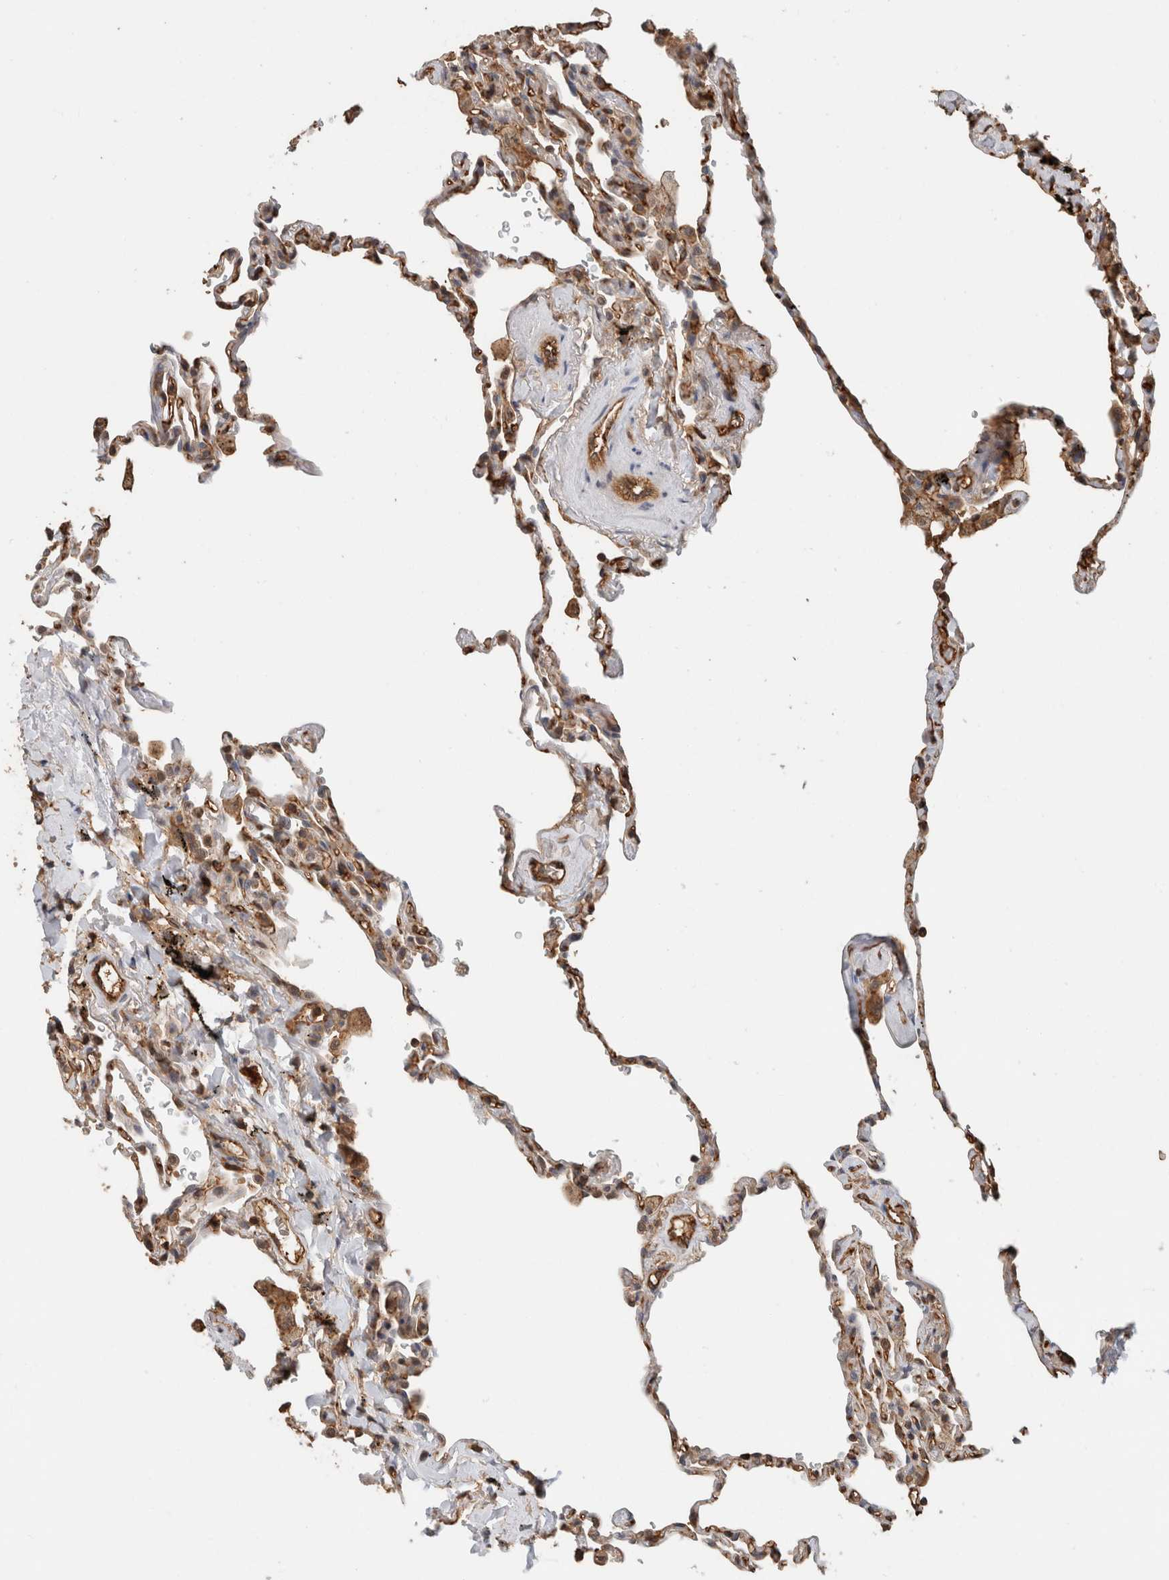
{"staining": {"intensity": "weak", "quantity": ">75%", "location": "cytoplasmic/membranous"}, "tissue": "lung", "cell_type": "Alveolar cells", "image_type": "normal", "snomed": [{"axis": "morphology", "description": "Normal tissue, NOS"}, {"axis": "topography", "description": "Lung"}], "caption": "A high-resolution histopathology image shows immunohistochemistry (IHC) staining of unremarkable lung, which displays weak cytoplasmic/membranous positivity in about >75% of alveolar cells. Nuclei are stained in blue.", "gene": "PFDN4", "patient": {"sex": "male", "age": 59}}